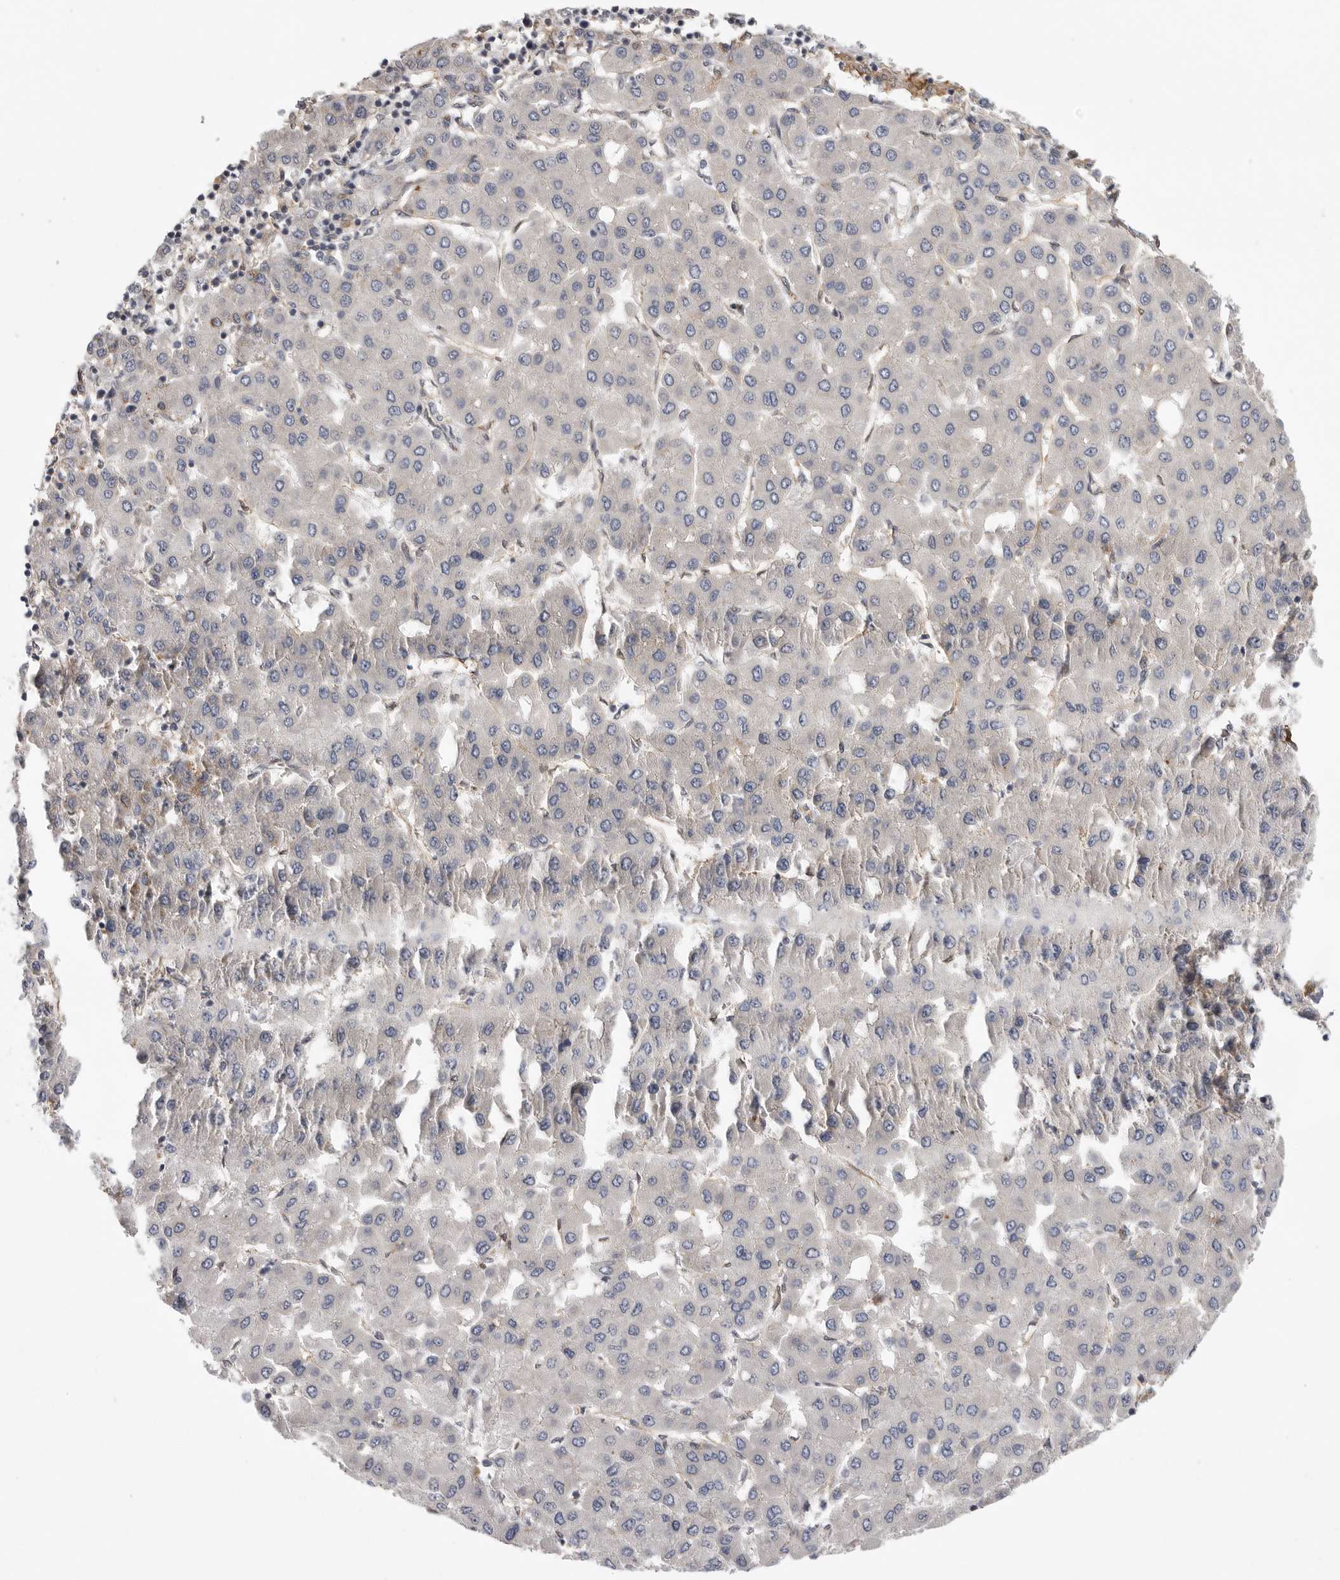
{"staining": {"intensity": "negative", "quantity": "none", "location": "none"}, "tissue": "liver cancer", "cell_type": "Tumor cells", "image_type": "cancer", "snomed": [{"axis": "morphology", "description": "Carcinoma, Hepatocellular, NOS"}, {"axis": "topography", "description": "Liver"}], "caption": "Immunohistochemistry micrograph of human liver cancer stained for a protein (brown), which shows no expression in tumor cells.", "gene": "NECTIN1", "patient": {"sex": "male", "age": 65}}